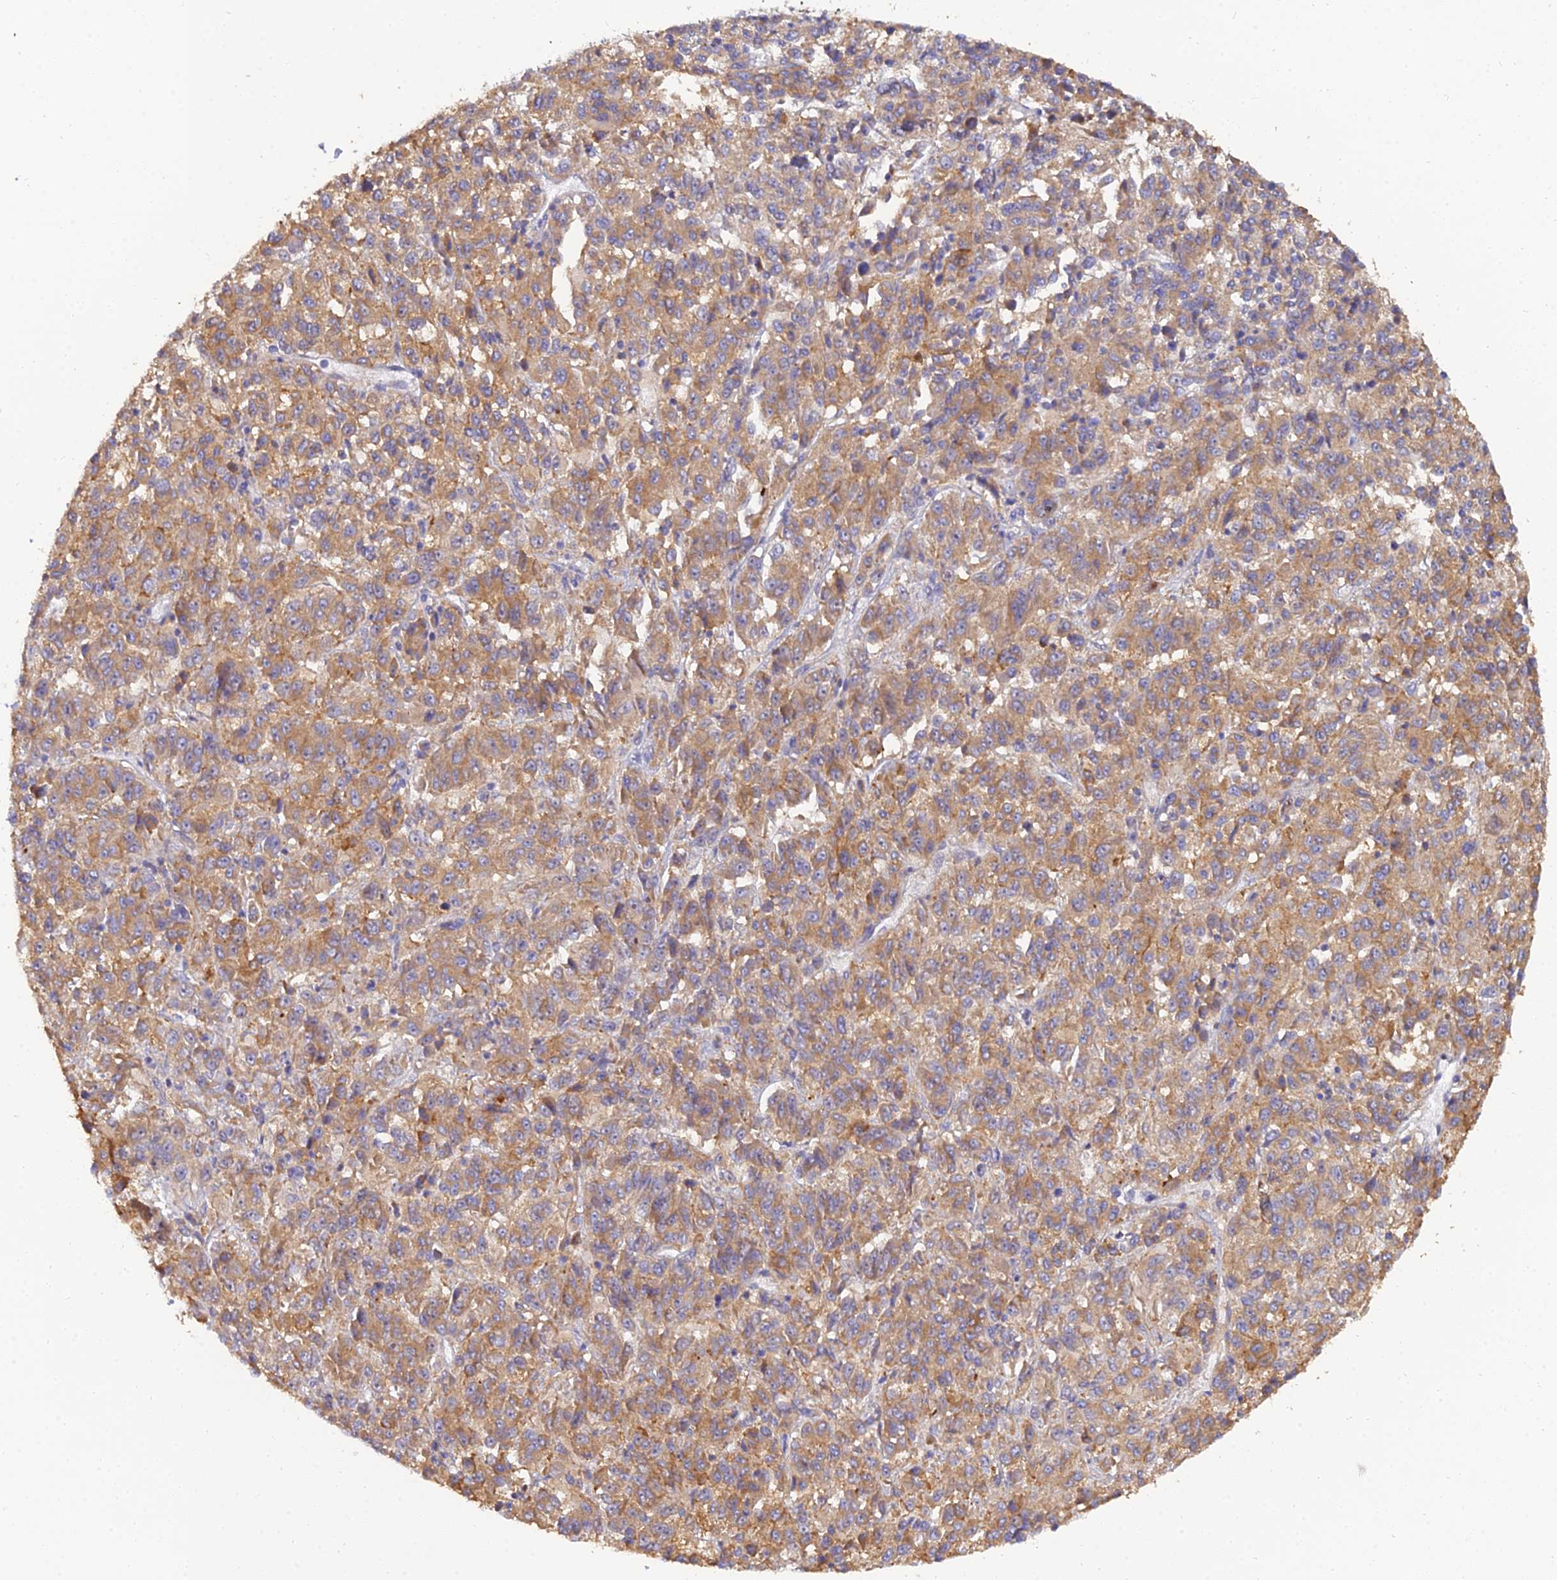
{"staining": {"intensity": "moderate", "quantity": ">75%", "location": "cytoplasmic/membranous"}, "tissue": "melanoma", "cell_type": "Tumor cells", "image_type": "cancer", "snomed": [{"axis": "morphology", "description": "Malignant melanoma, Metastatic site"}, {"axis": "topography", "description": "Lung"}], "caption": "Immunohistochemistry (IHC) histopathology image of neoplastic tissue: melanoma stained using IHC reveals medium levels of moderate protein expression localized specifically in the cytoplasmic/membranous of tumor cells, appearing as a cytoplasmic/membranous brown color.", "gene": "ARL8B", "patient": {"sex": "male", "age": 64}}